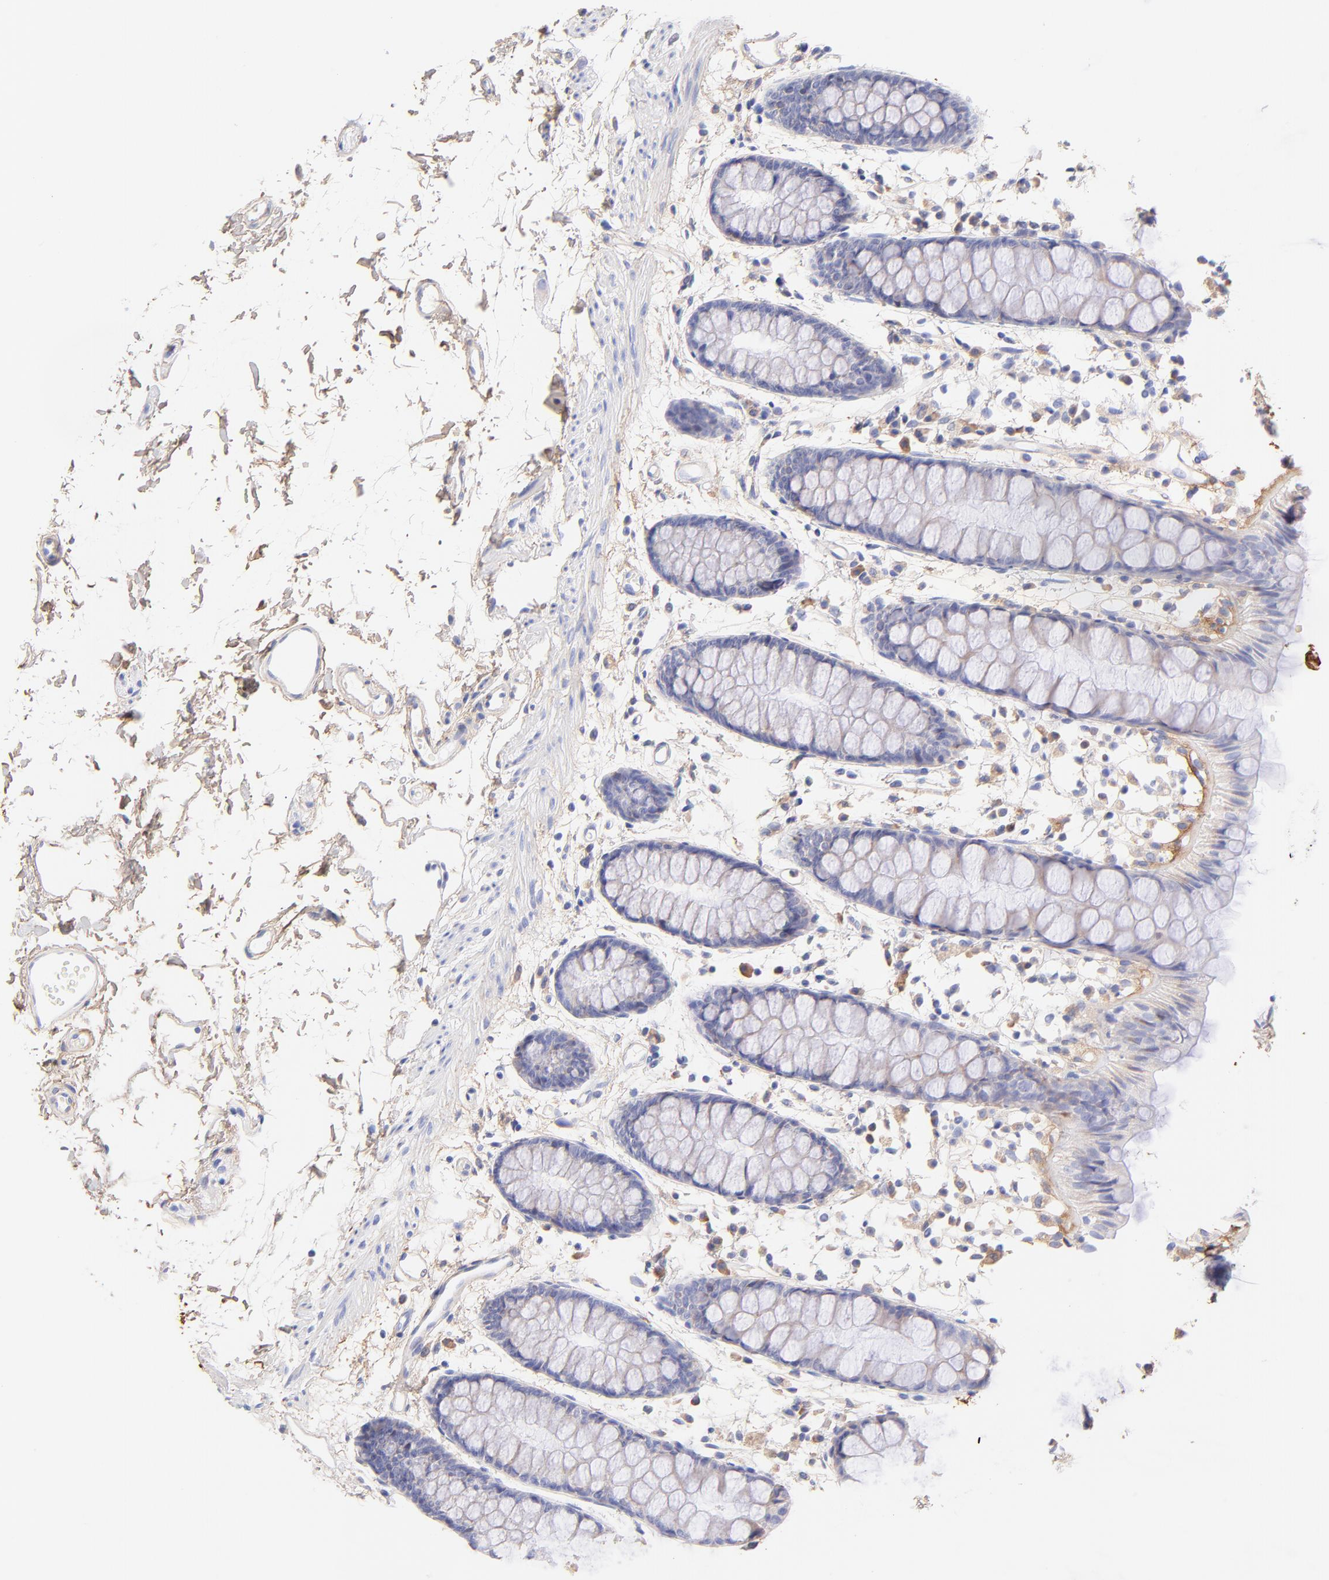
{"staining": {"intensity": "moderate", "quantity": ">75%", "location": "cytoplasmic/membranous"}, "tissue": "rectum", "cell_type": "Glandular cells", "image_type": "normal", "snomed": [{"axis": "morphology", "description": "Normal tissue, NOS"}, {"axis": "topography", "description": "Rectum"}], "caption": "Brown immunohistochemical staining in normal human rectum exhibits moderate cytoplasmic/membranous staining in about >75% of glandular cells.", "gene": "BGN", "patient": {"sex": "female", "age": 66}}